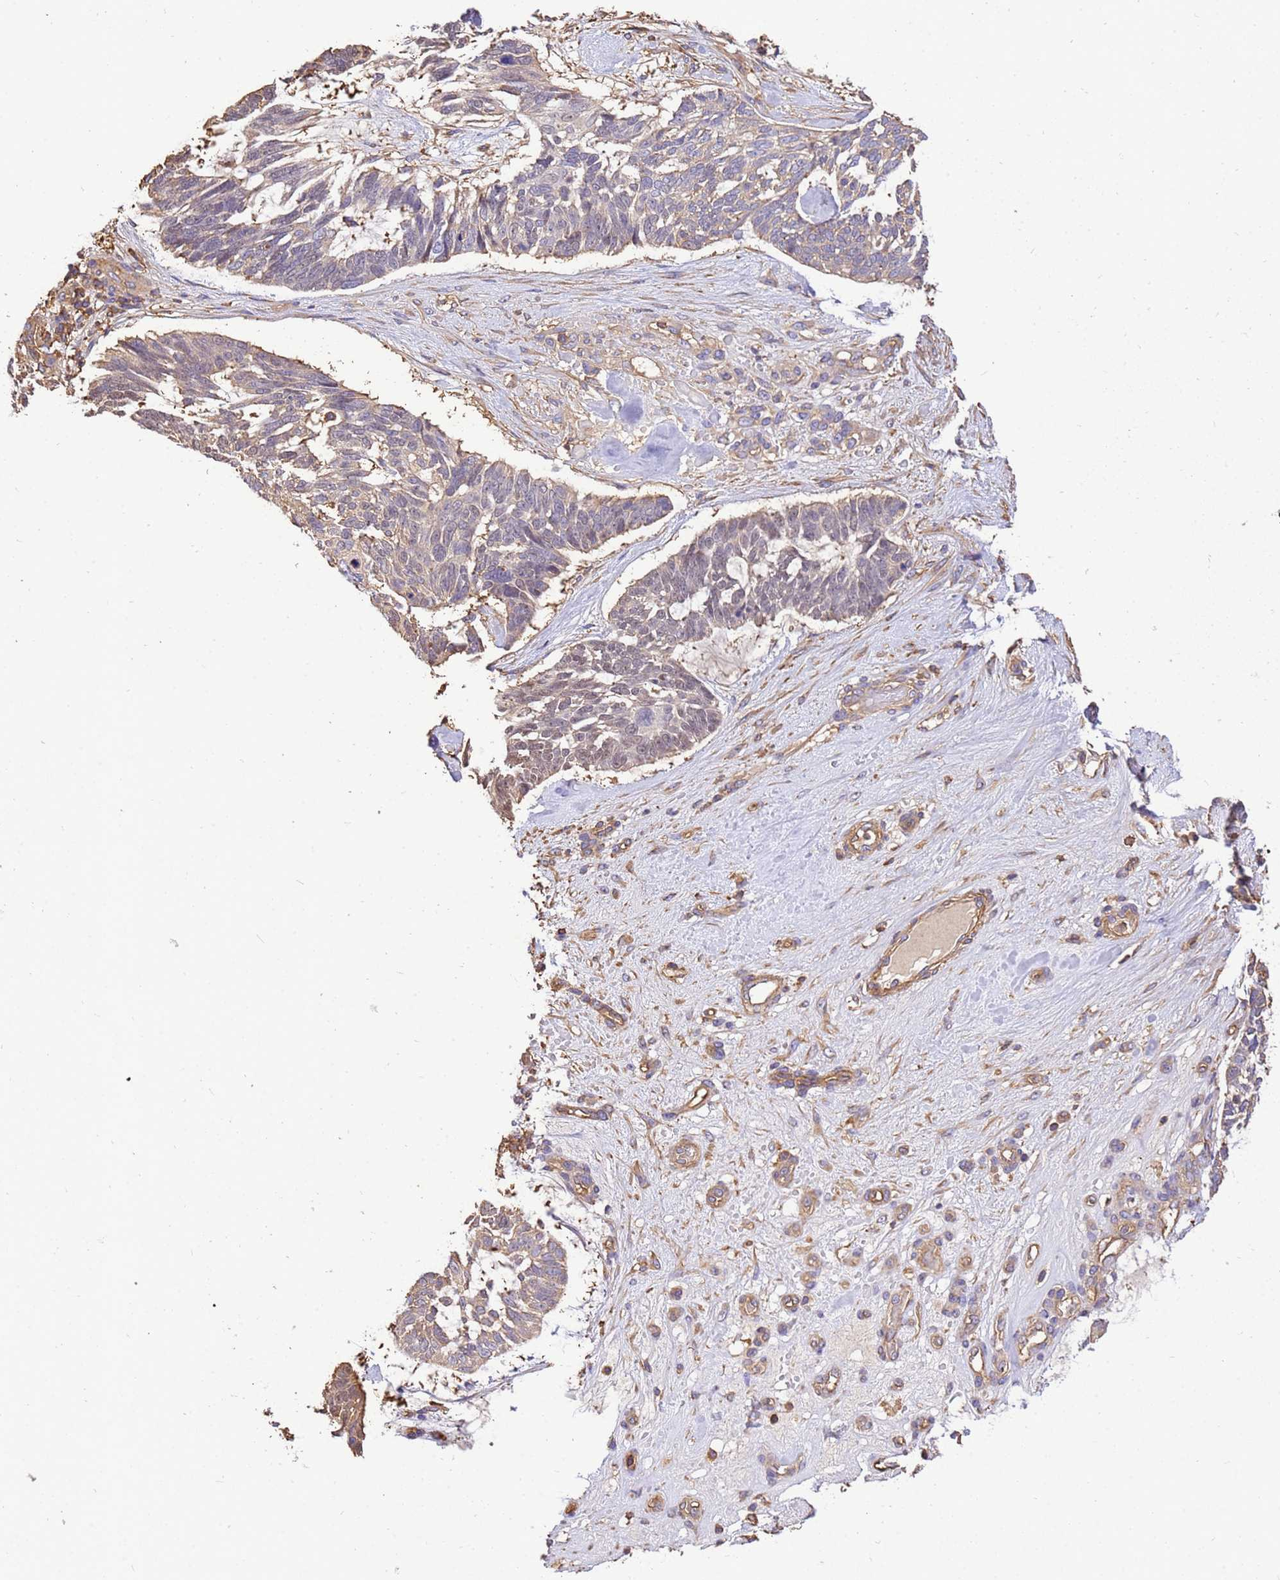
{"staining": {"intensity": "weak", "quantity": "25%-75%", "location": "cytoplasmic/membranous"}, "tissue": "skin cancer", "cell_type": "Tumor cells", "image_type": "cancer", "snomed": [{"axis": "morphology", "description": "Basal cell carcinoma"}, {"axis": "topography", "description": "Skin"}], "caption": "About 25%-75% of tumor cells in basal cell carcinoma (skin) reveal weak cytoplasmic/membranous protein staining as visualized by brown immunohistochemical staining.", "gene": "WDR64", "patient": {"sex": "male", "age": 88}}